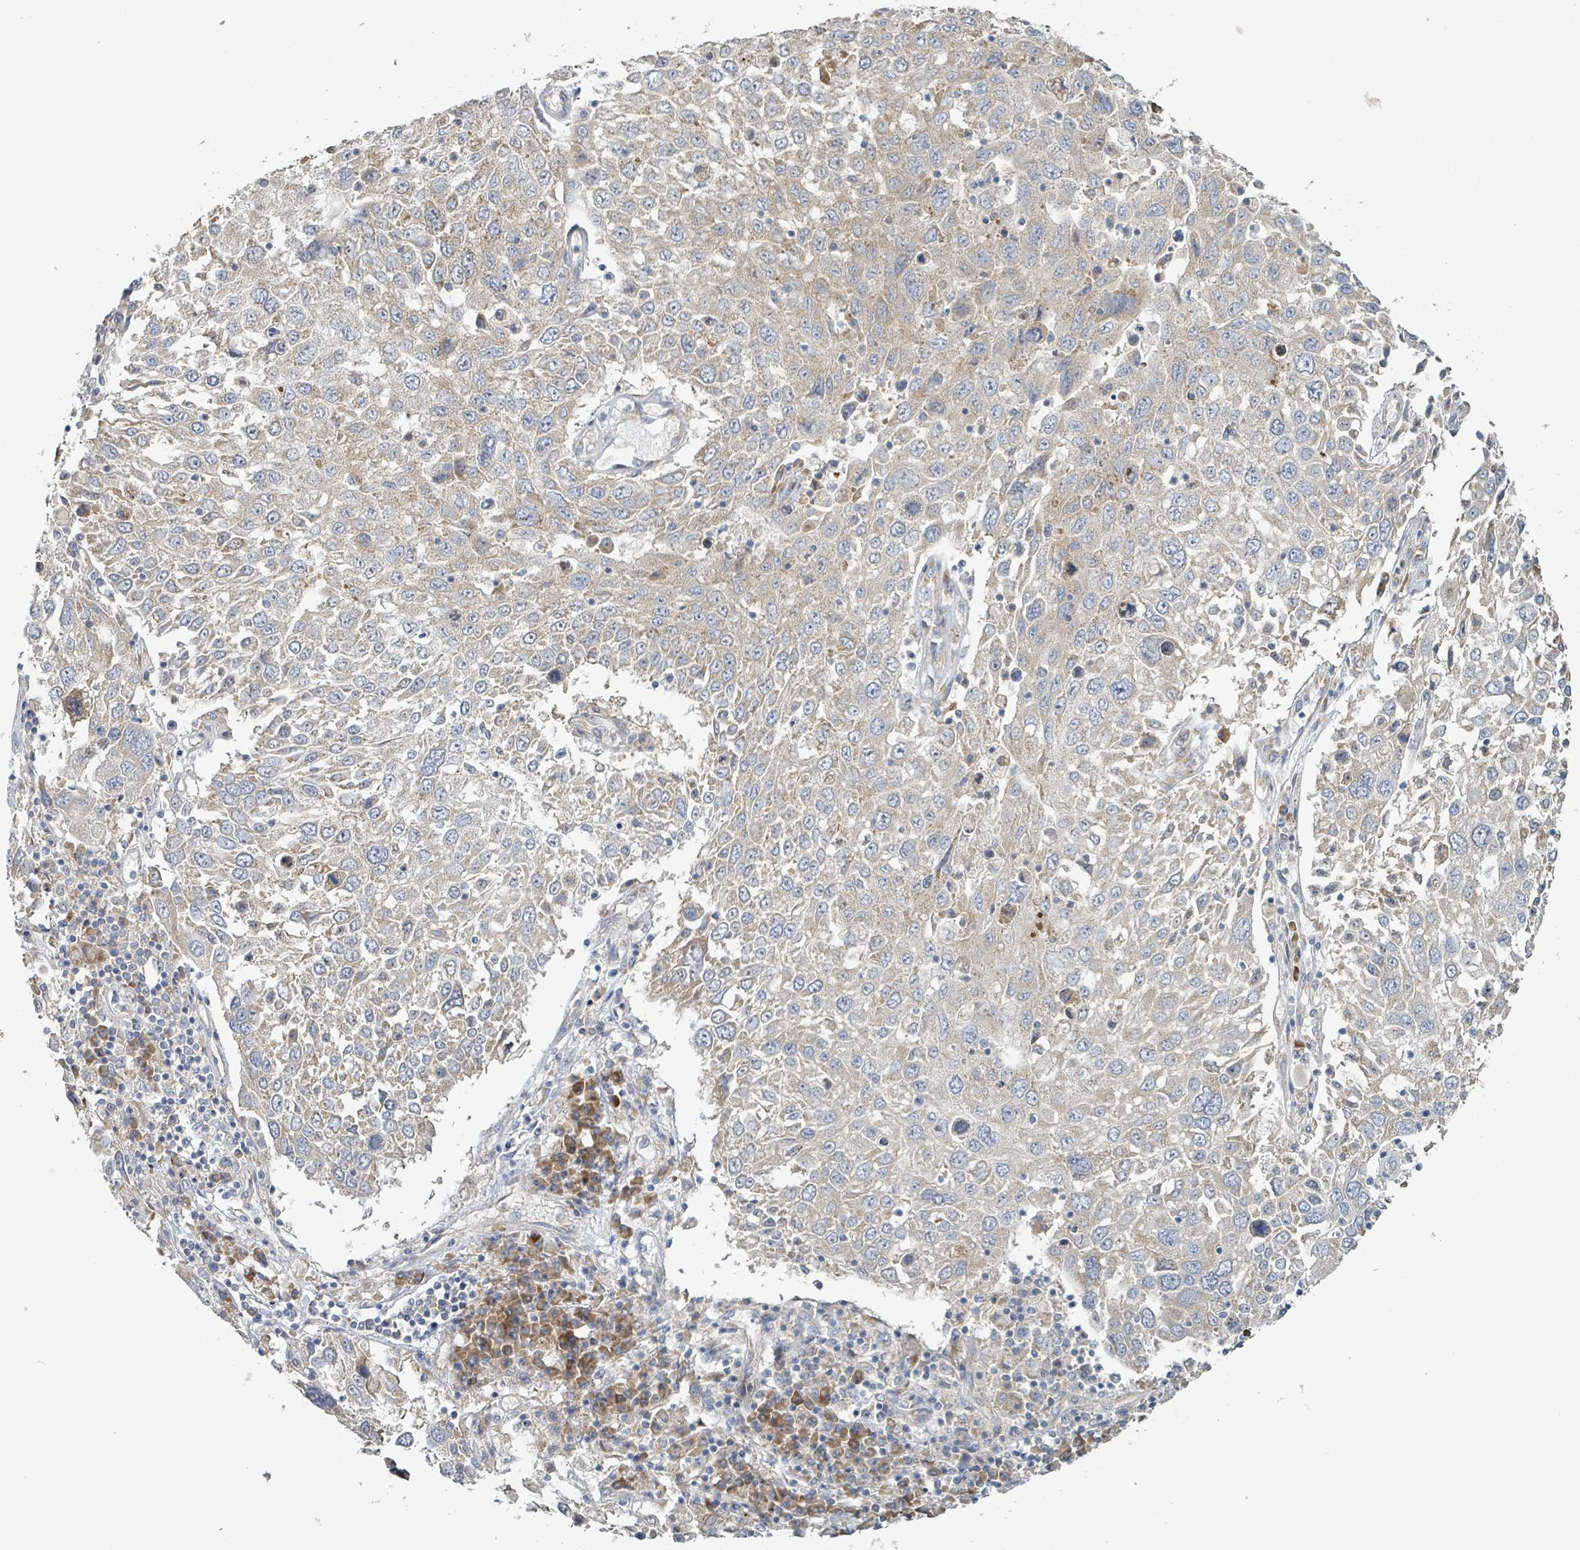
{"staining": {"intensity": "weak", "quantity": ">75%", "location": "cytoplasmic/membranous"}, "tissue": "lung cancer", "cell_type": "Tumor cells", "image_type": "cancer", "snomed": [{"axis": "morphology", "description": "Squamous cell carcinoma, NOS"}, {"axis": "topography", "description": "Lung"}], "caption": "The micrograph reveals a brown stain indicating the presence of a protein in the cytoplasmic/membranous of tumor cells in lung cancer. (DAB (3,3'-diaminobenzidine) IHC with brightfield microscopy, high magnification).", "gene": "RPL32", "patient": {"sex": "male", "age": 65}}